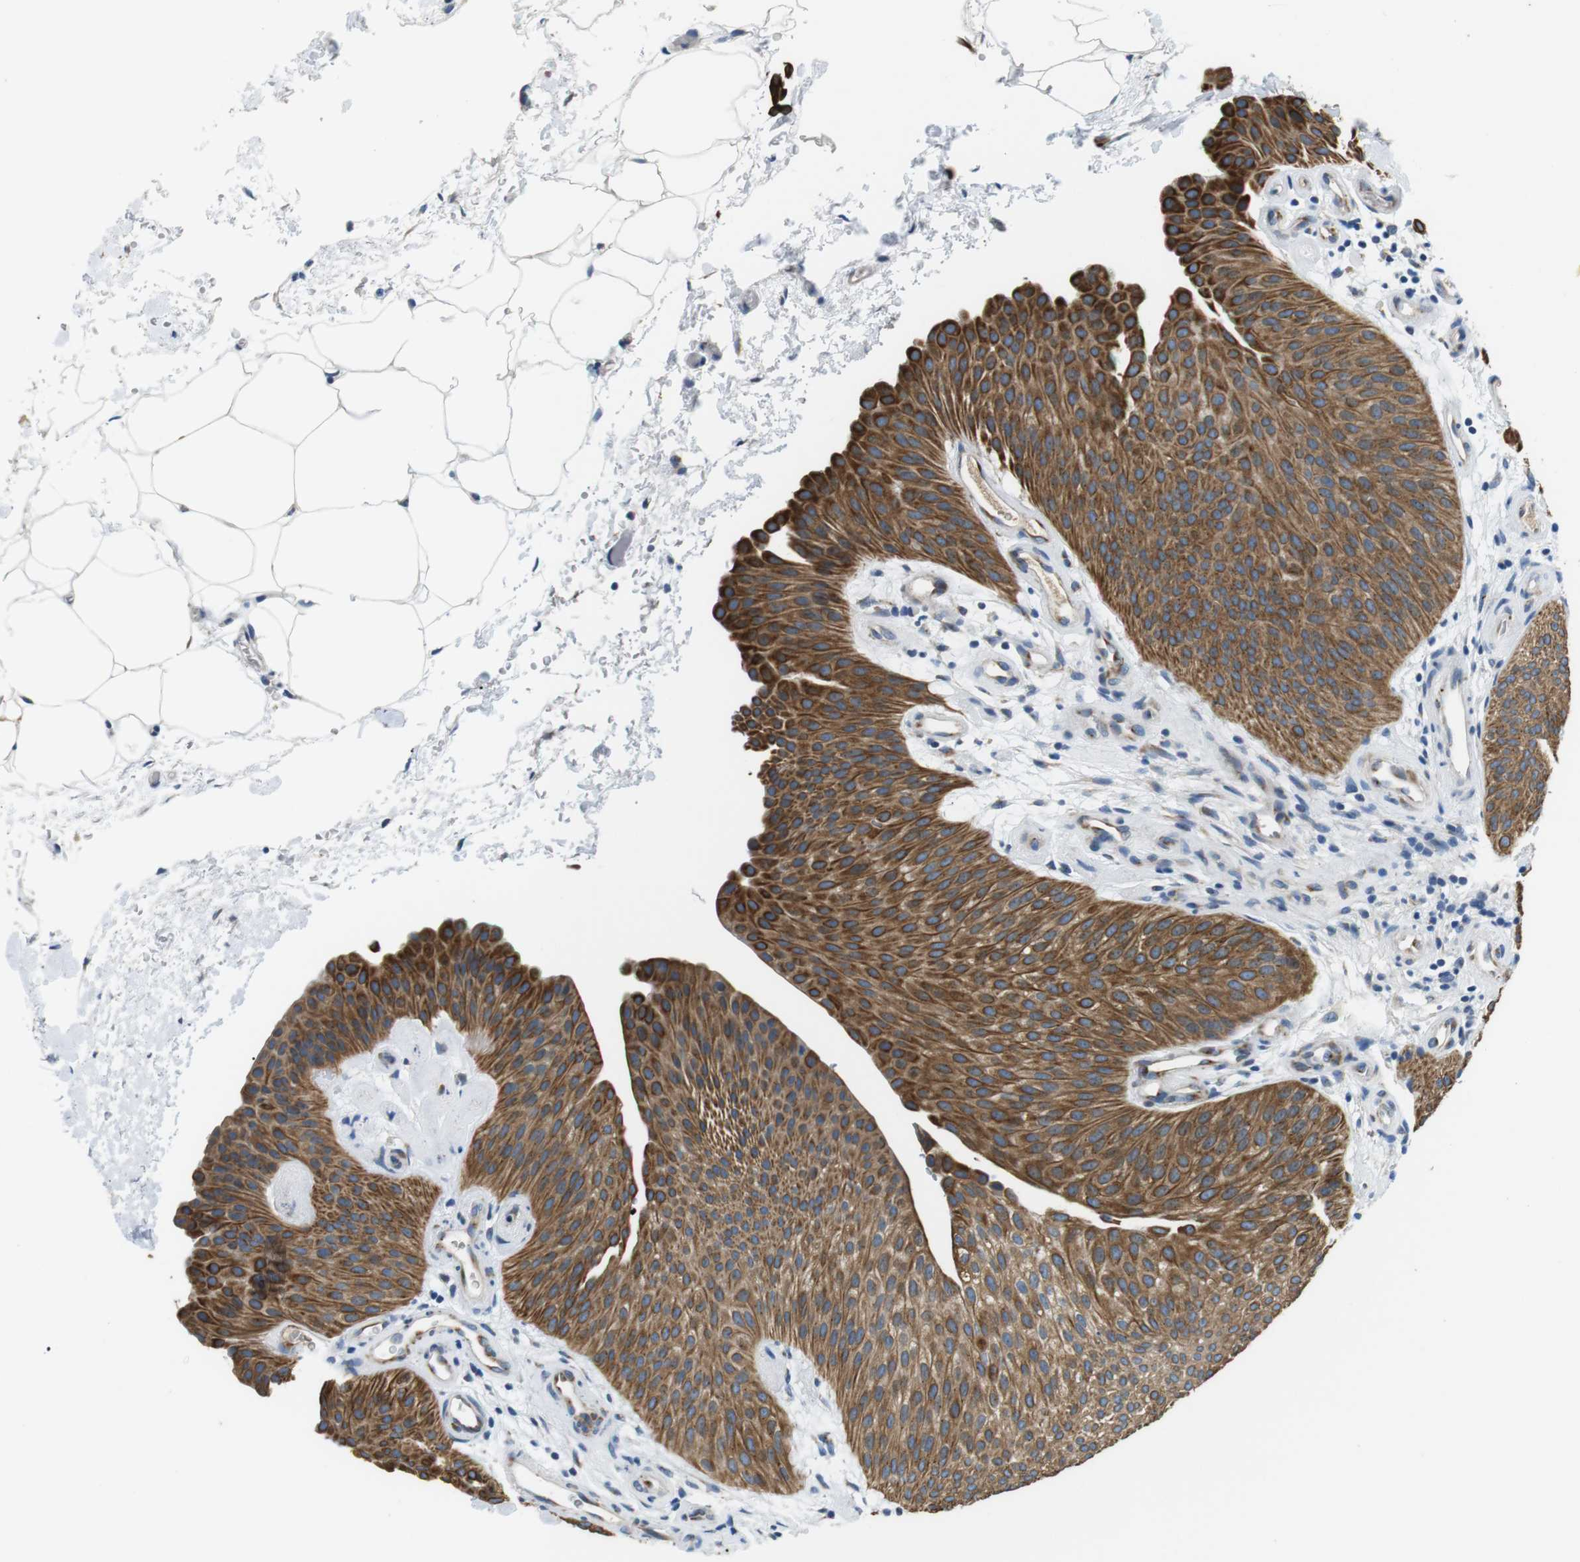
{"staining": {"intensity": "strong", "quantity": ">75%", "location": "cytoplasmic/membranous"}, "tissue": "urothelial cancer", "cell_type": "Tumor cells", "image_type": "cancer", "snomed": [{"axis": "morphology", "description": "Urothelial carcinoma, Low grade"}, {"axis": "topography", "description": "Urinary bladder"}], "caption": "Low-grade urothelial carcinoma was stained to show a protein in brown. There is high levels of strong cytoplasmic/membranous positivity in approximately >75% of tumor cells. (brown staining indicates protein expression, while blue staining denotes nuclei).", "gene": "UNC5CL", "patient": {"sex": "female", "age": 60}}